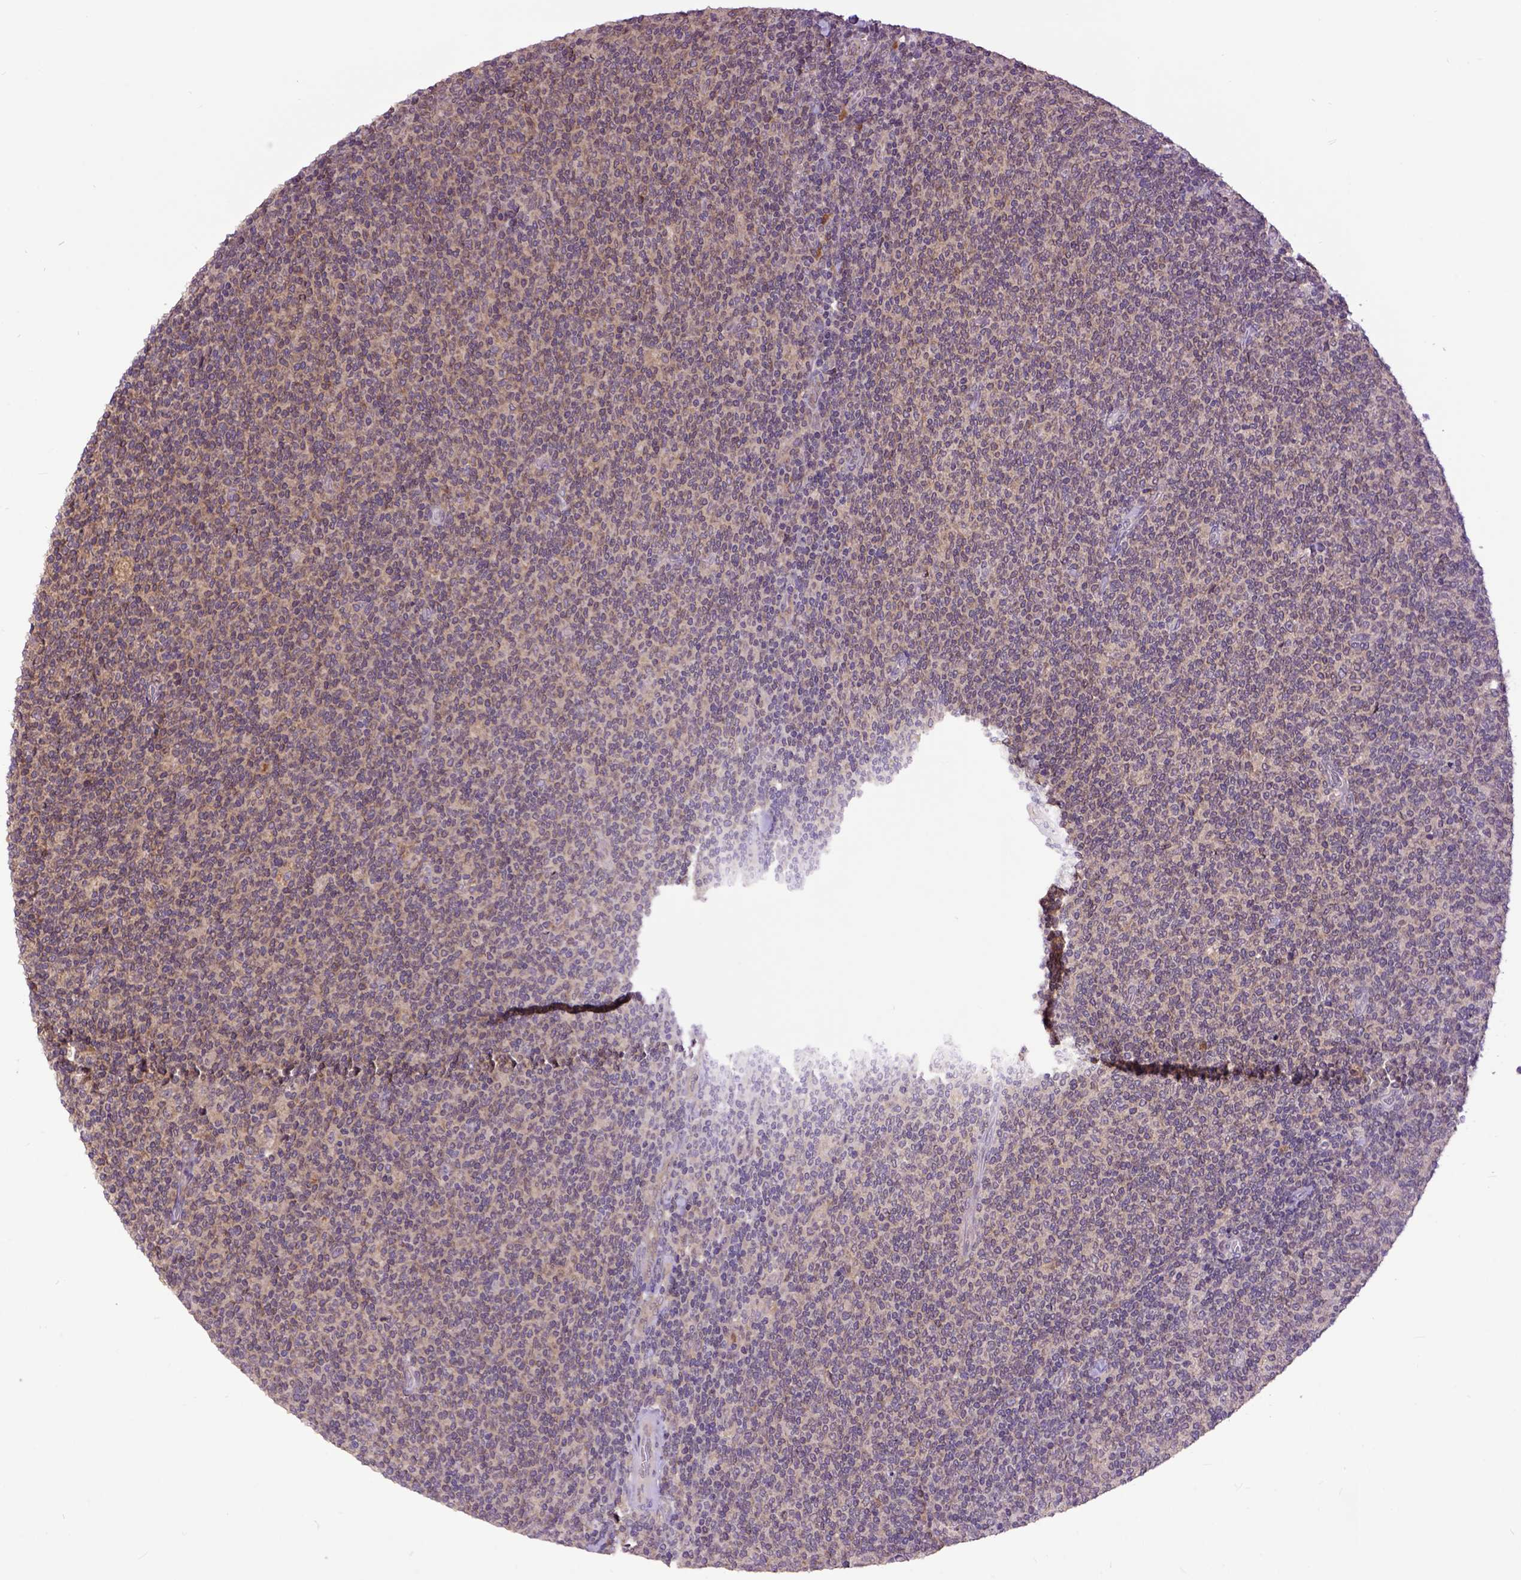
{"staining": {"intensity": "weak", "quantity": "25%-75%", "location": "cytoplasmic/membranous"}, "tissue": "lymphoma", "cell_type": "Tumor cells", "image_type": "cancer", "snomed": [{"axis": "morphology", "description": "Malignant lymphoma, non-Hodgkin's type, Low grade"}, {"axis": "topography", "description": "Lymph node"}], "caption": "Immunohistochemistry (DAB) staining of lymphoma demonstrates weak cytoplasmic/membranous protein expression in approximately 25%-75% of tumor cells.", "gene": "ARL1", "patient": {"sex": "male", "age": 52}}